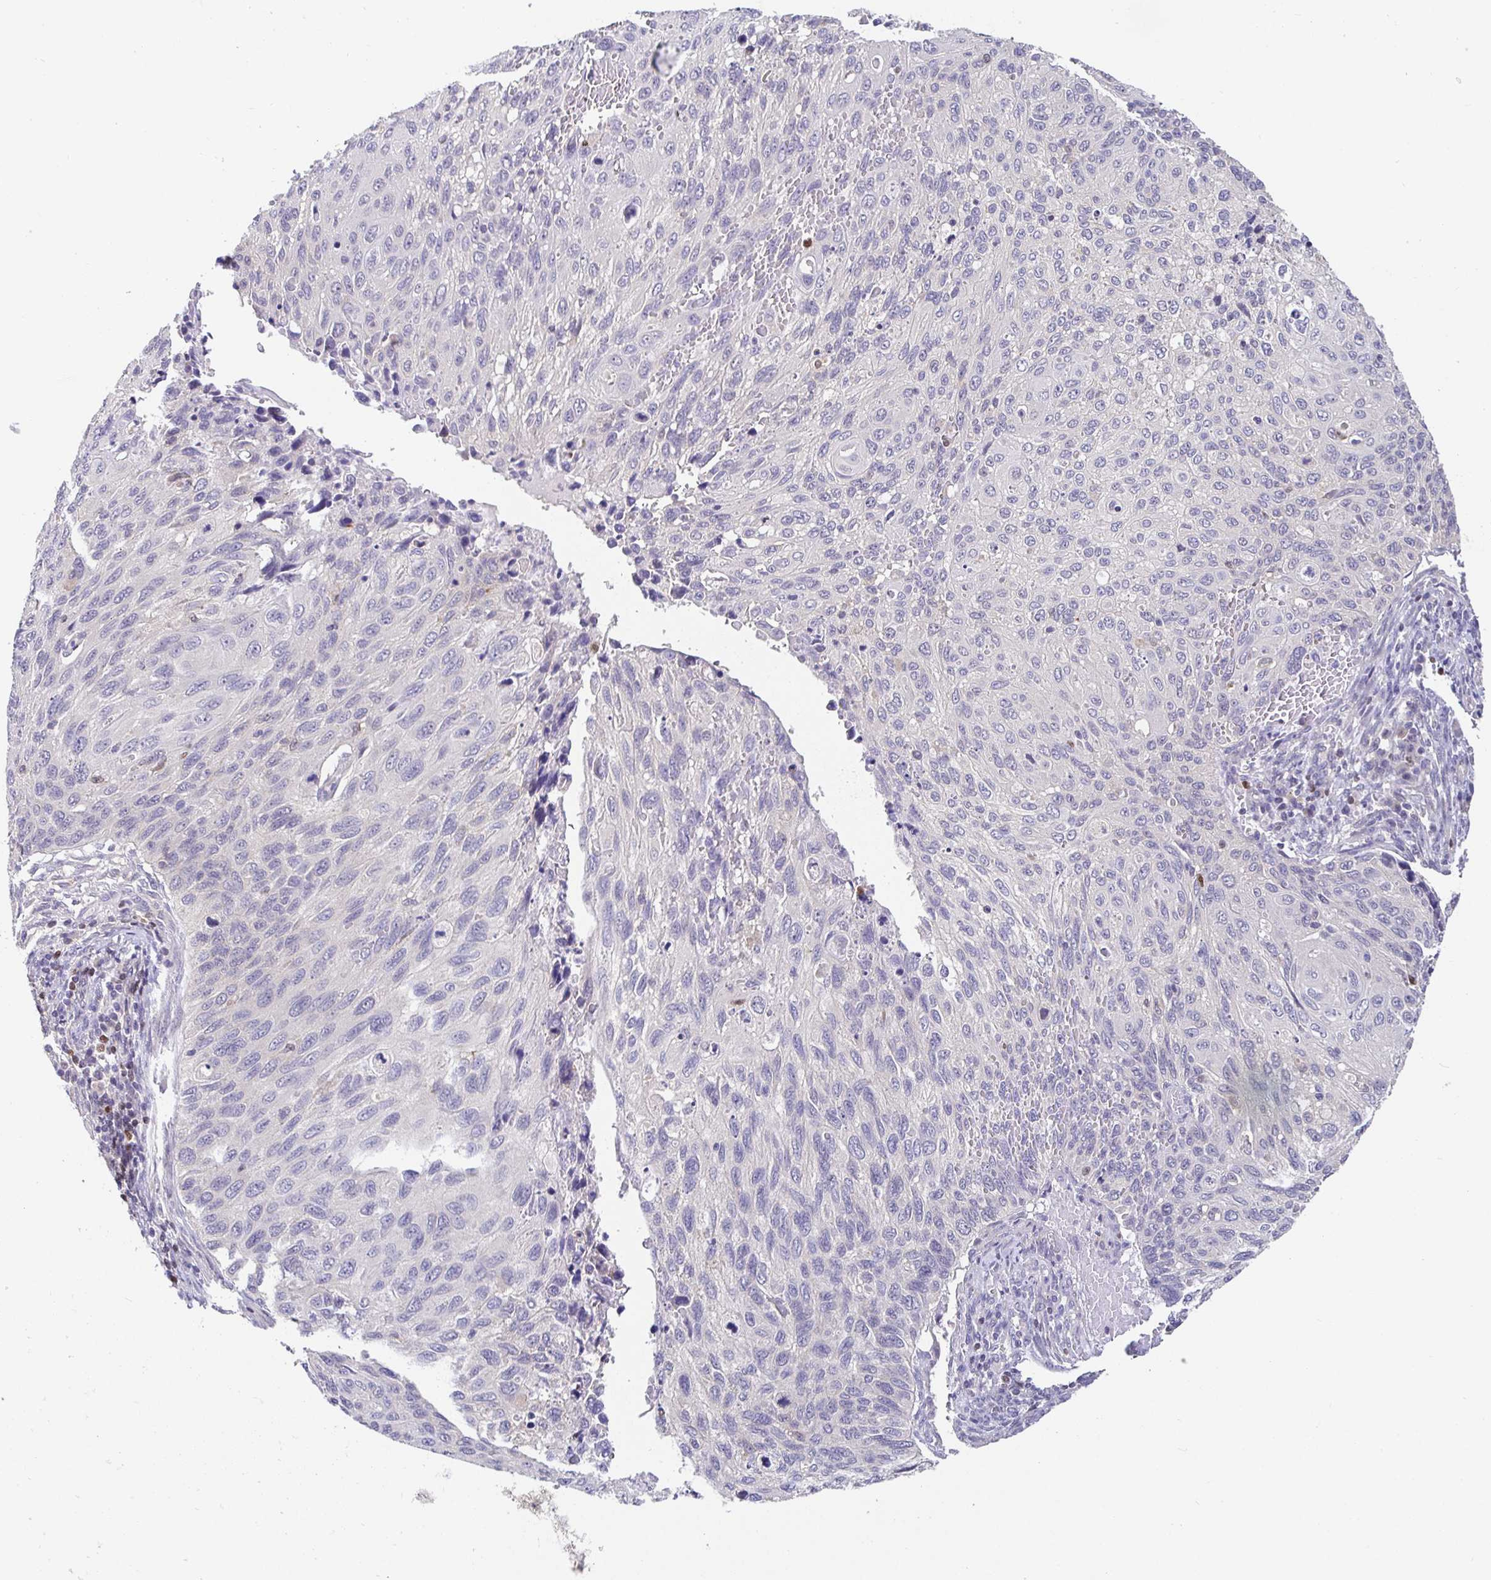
{"staining": {"intensity": "negative", "quantity": "none", "location": "none"}, "tissue": "cervical cancer", "cell_type": "Tumor cells", "image_type": "cancer", "snomed": [{"axis": "morphology", "description": "Squamous cell carcinoma, NOS"}, {"axis": "topography", "description": "Cervix"}], "caption": "DAB immunohistochemical staining of cervical cancer exhibits no significant positivity in tumor cells.", "gene": "SATB1", "patient": {"sex": "female", "age": 70}}